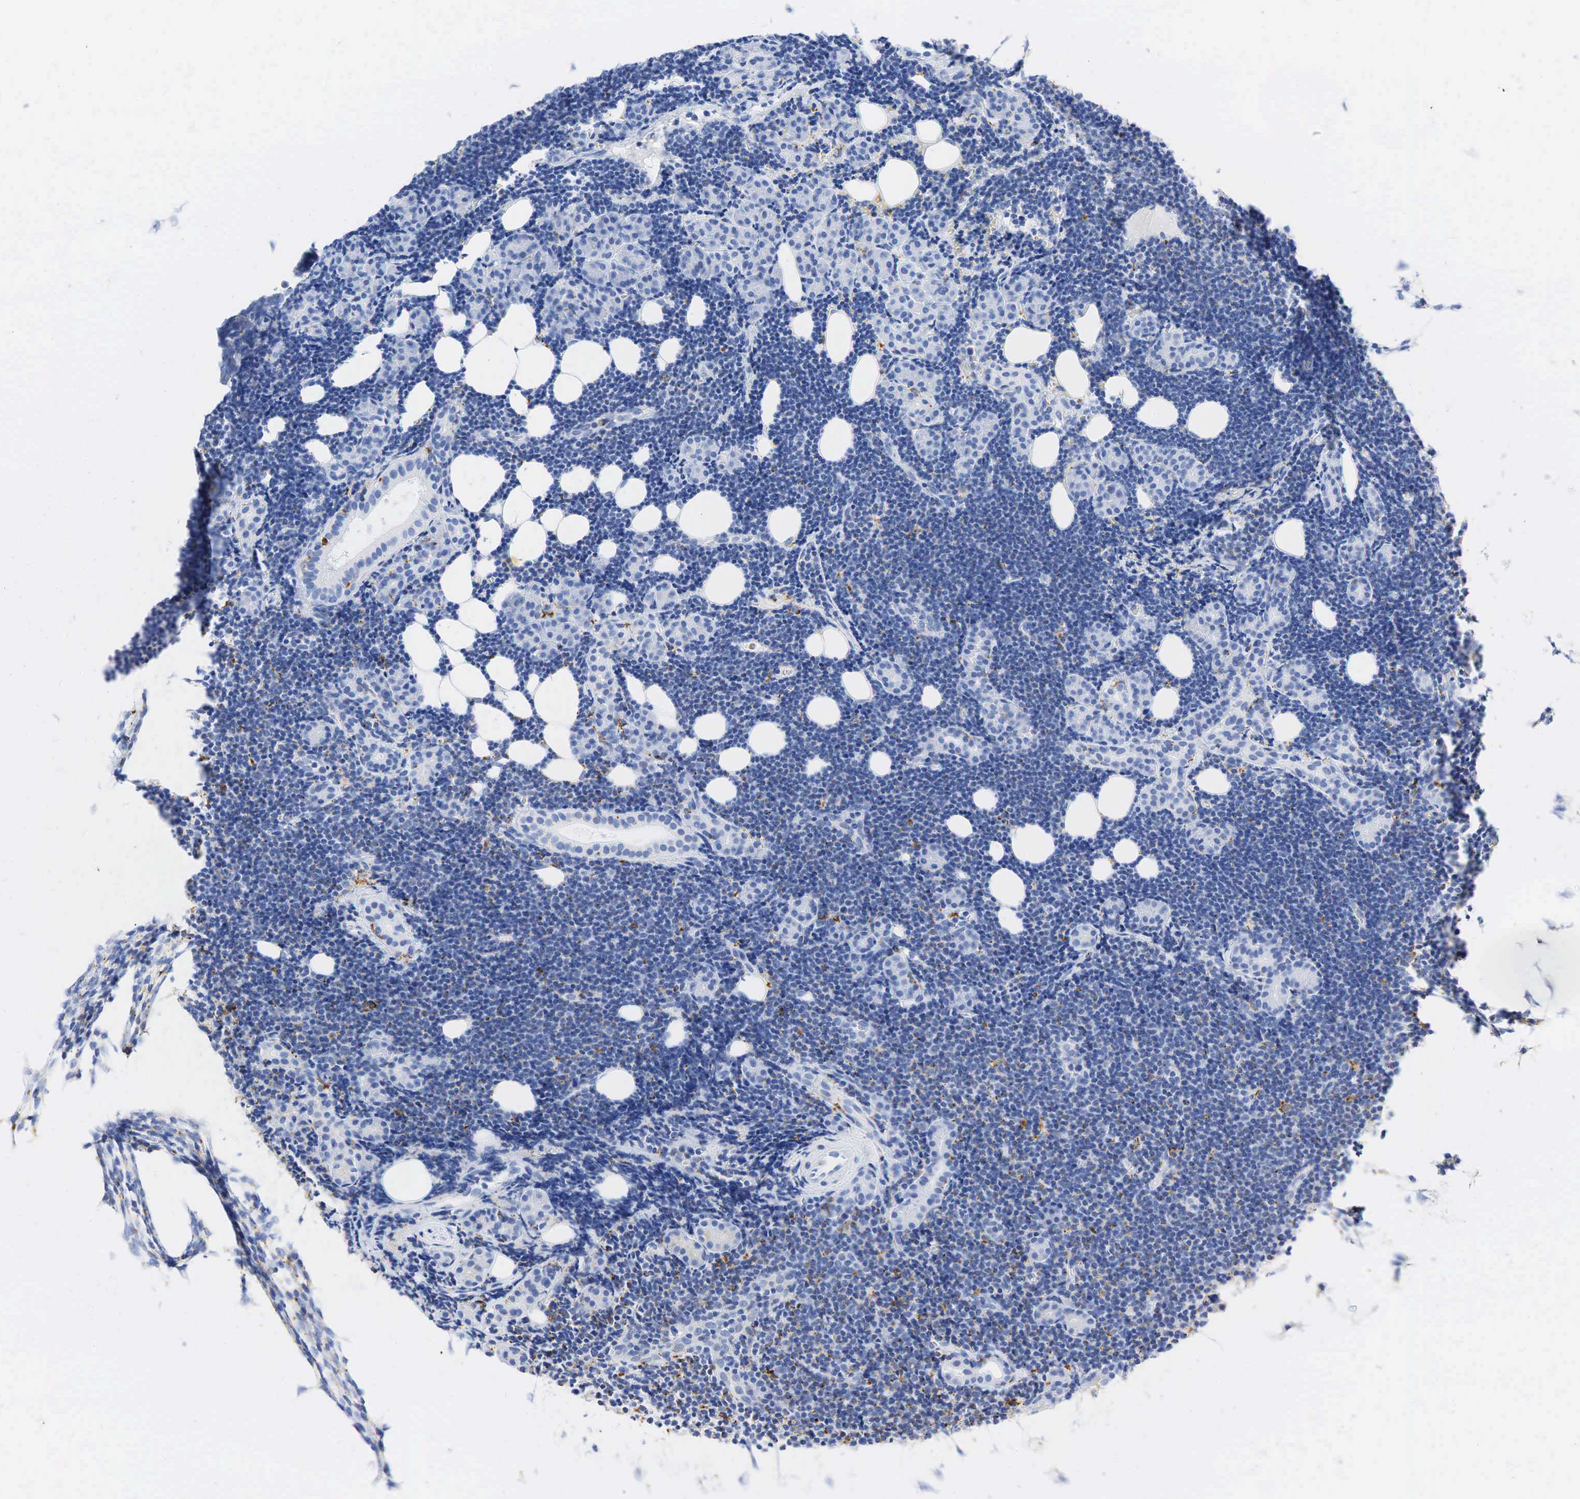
{"staining": {"intensity": "negative", "quantity": "none", "location": "none"}, "tissue": "lymphoma", "cell_type": "Tumor cells", "image_type": "cancer", "snomed": [{"axis": "morphology", "description": "Malignant lymphoma, non-Hodgkin's type, Low grade"}, {"axis": "topography", "description": "Lymph node"}], "caption": "Immunohistochemistry (IHC) of lymphoma reveals no positivity in tumor cells.", "gene": "CD68", "patient": {"sex": "male", "age": 57}}